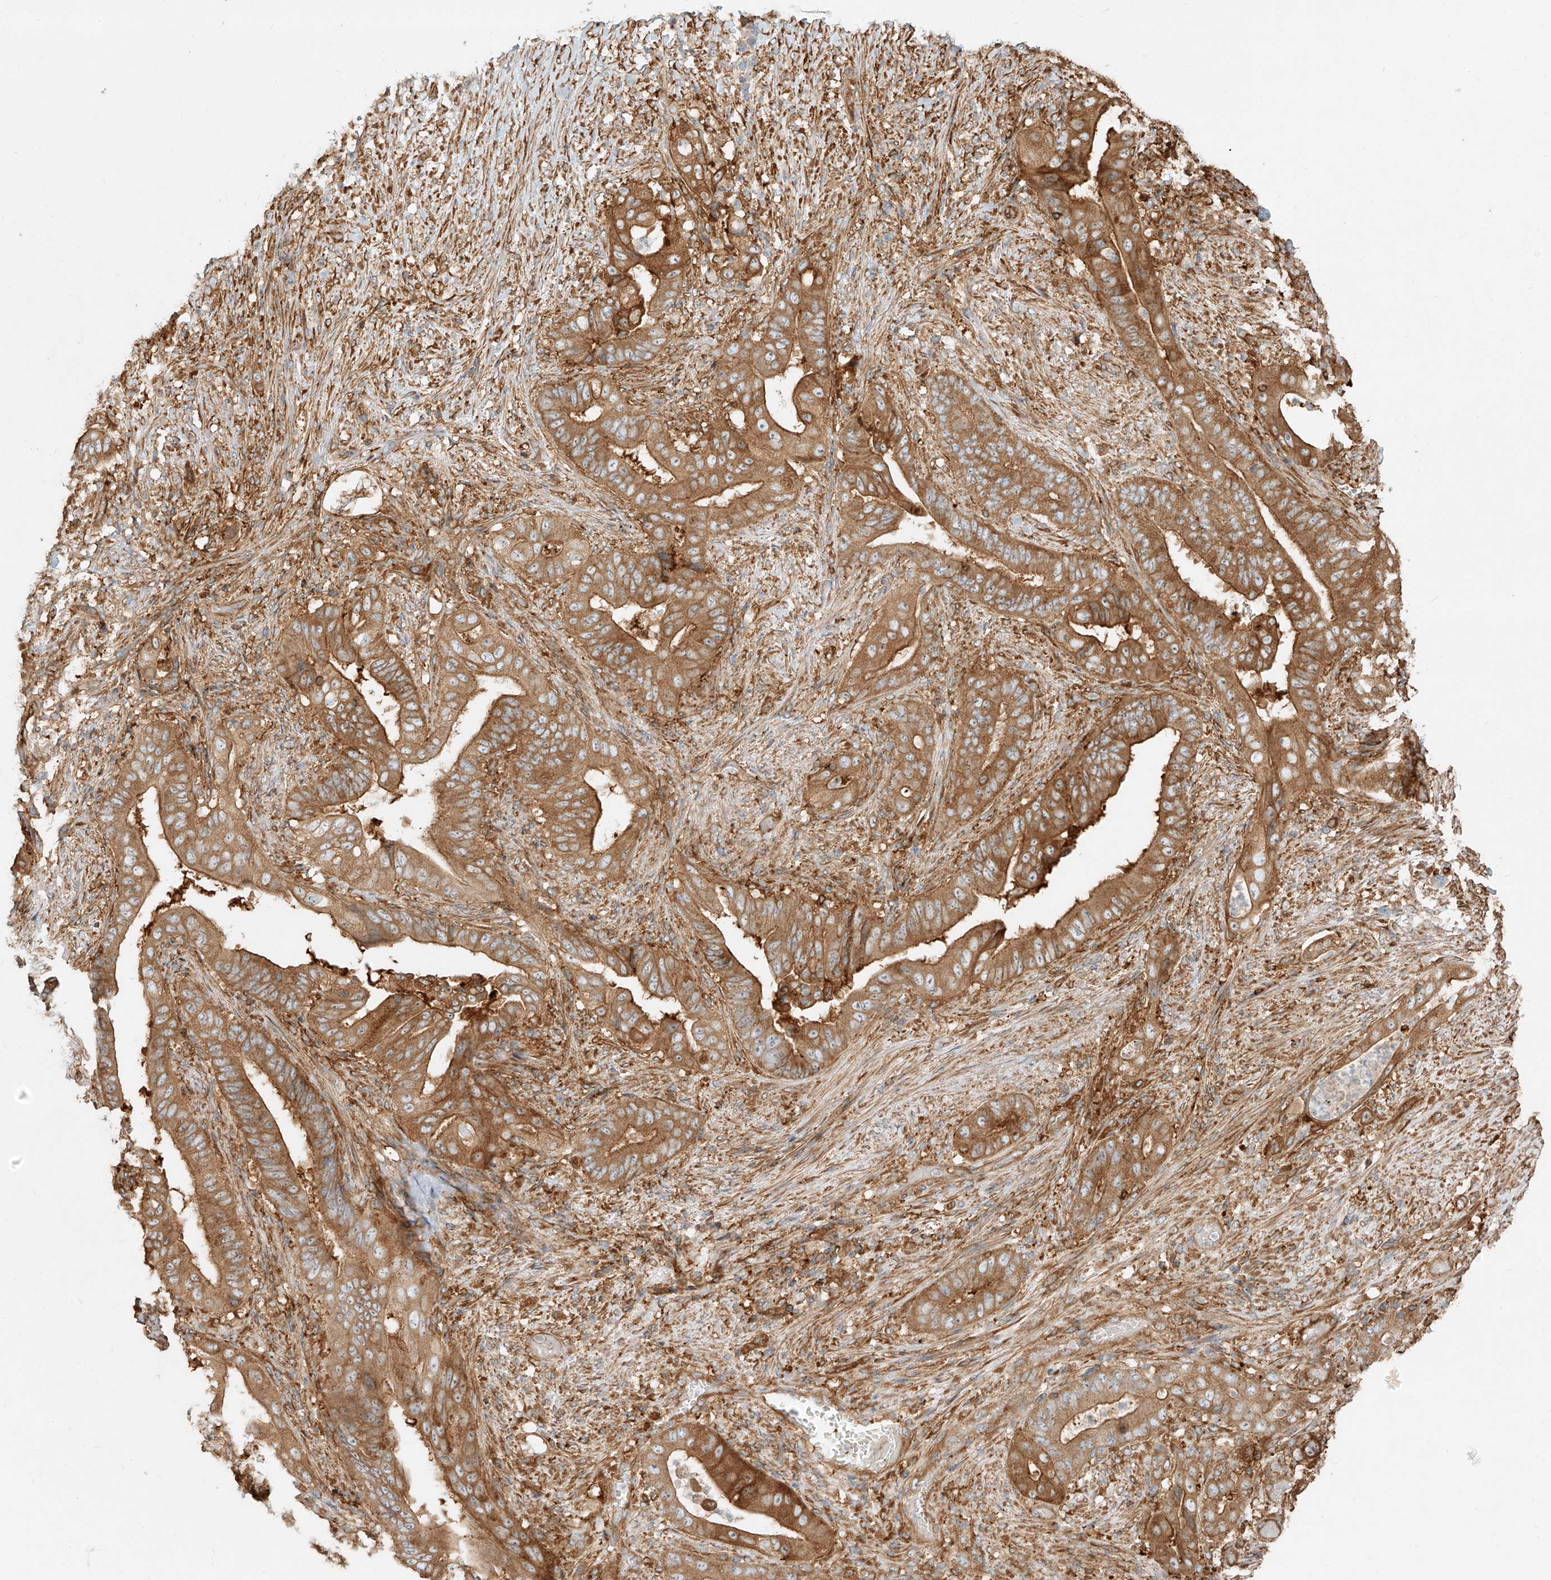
{"staining": {"intensity": "moderate", "quantity": ">75%", "location": "cytoplasmic/membranous"}, "tissue": "stomach cancer", "cell_type": "Tumor cells", "image_type": "cancer", "snomed": [{"axis": "morphology", "description": "Adenocarcinoma, NOS"}, {"axis": "topography", "description": "Stomach"}], "caption": "Immunohistochemistry image of neoplastic tissue: human stomach cancer stained using immunohistochemistry displays medium levels of moderate protein expression localized specifically in the cytoplasmic/membranous of tumor cells, appearing as a cytoplasmic/membranous brown color.", "gene": "SNX9", "patient": {"sex": "female", "age": 73}}